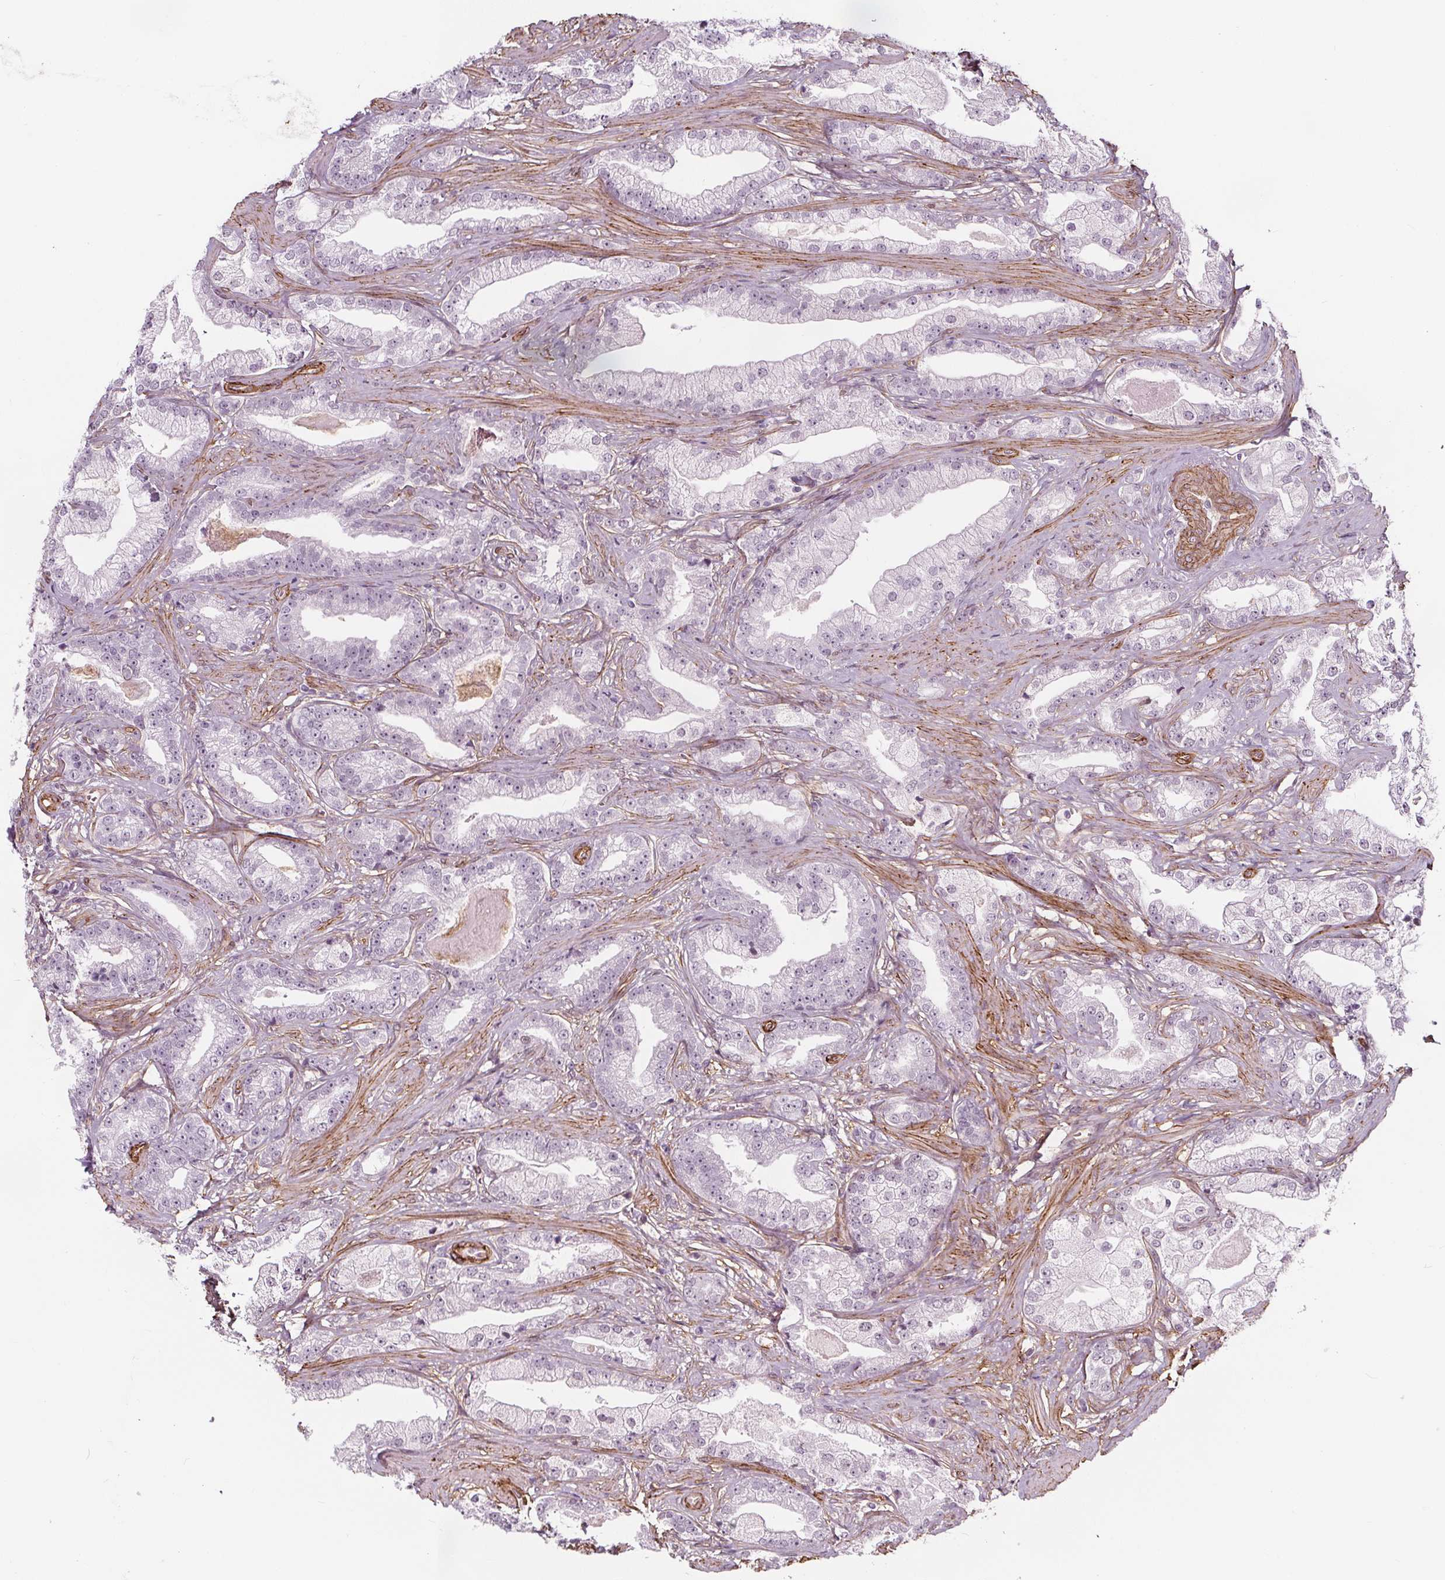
{"staining": {"intensity": "negative", "quantity": "none", "location": "none"}, "tissue": "prostate cancer", "cell_type": "Tumor cells", "image_type": "cancer", "snomed": [{"axis": "morphology", "description": "Adenocarcinoma, Low grade"}, {"axis": "topography", "description": "Prostate"}], "caption": "Tumor cells are negative for protein expression in human prostate adenocarcinoma (low-grade). (Brightfield microscopy of DAB (3,3'-diaminobenzidine) immunohistochemistry at high magnification).", "gene": "HAS1", "patient": {"sex": "male", "age": 61}}